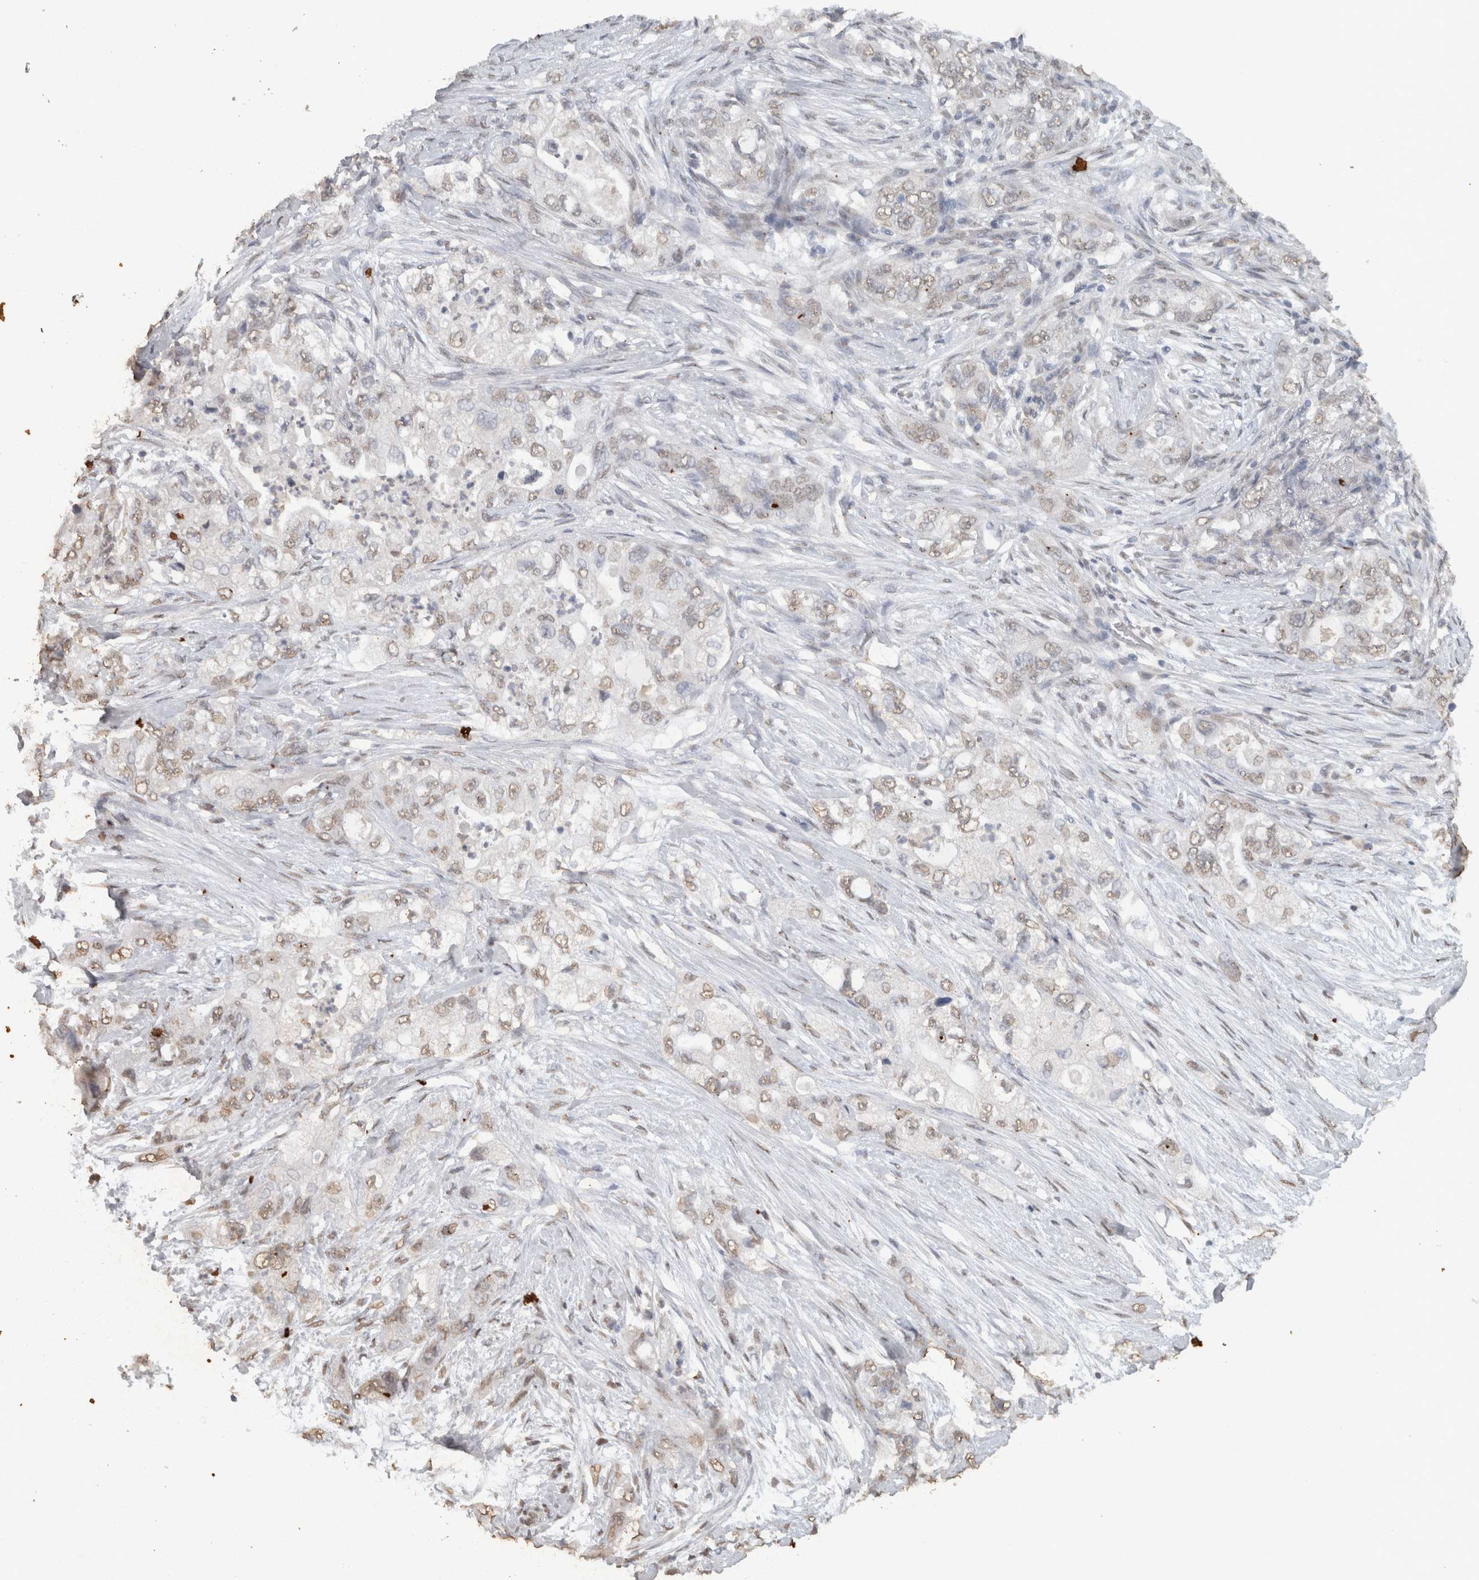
{"staining": {"intensity": "weak", "quantity": ">75%", "location": "nuclear"}, "tissue": "pancreatic cancer", "cell_type": "Tumor cells", "image_type": "cancer", "snomed": [{"axis": "morphology", "description": "Adenocarcinoma, NOS"}, {"axis": "topography", "description": "Pancreas"}], "caption": "Pancreatic adenocarcinoma stained with IHC displays weak nuclear expression in about >75% of tumor cells.", "gene": "HAND2", "patient": {"sex": "female", "age": 73}}